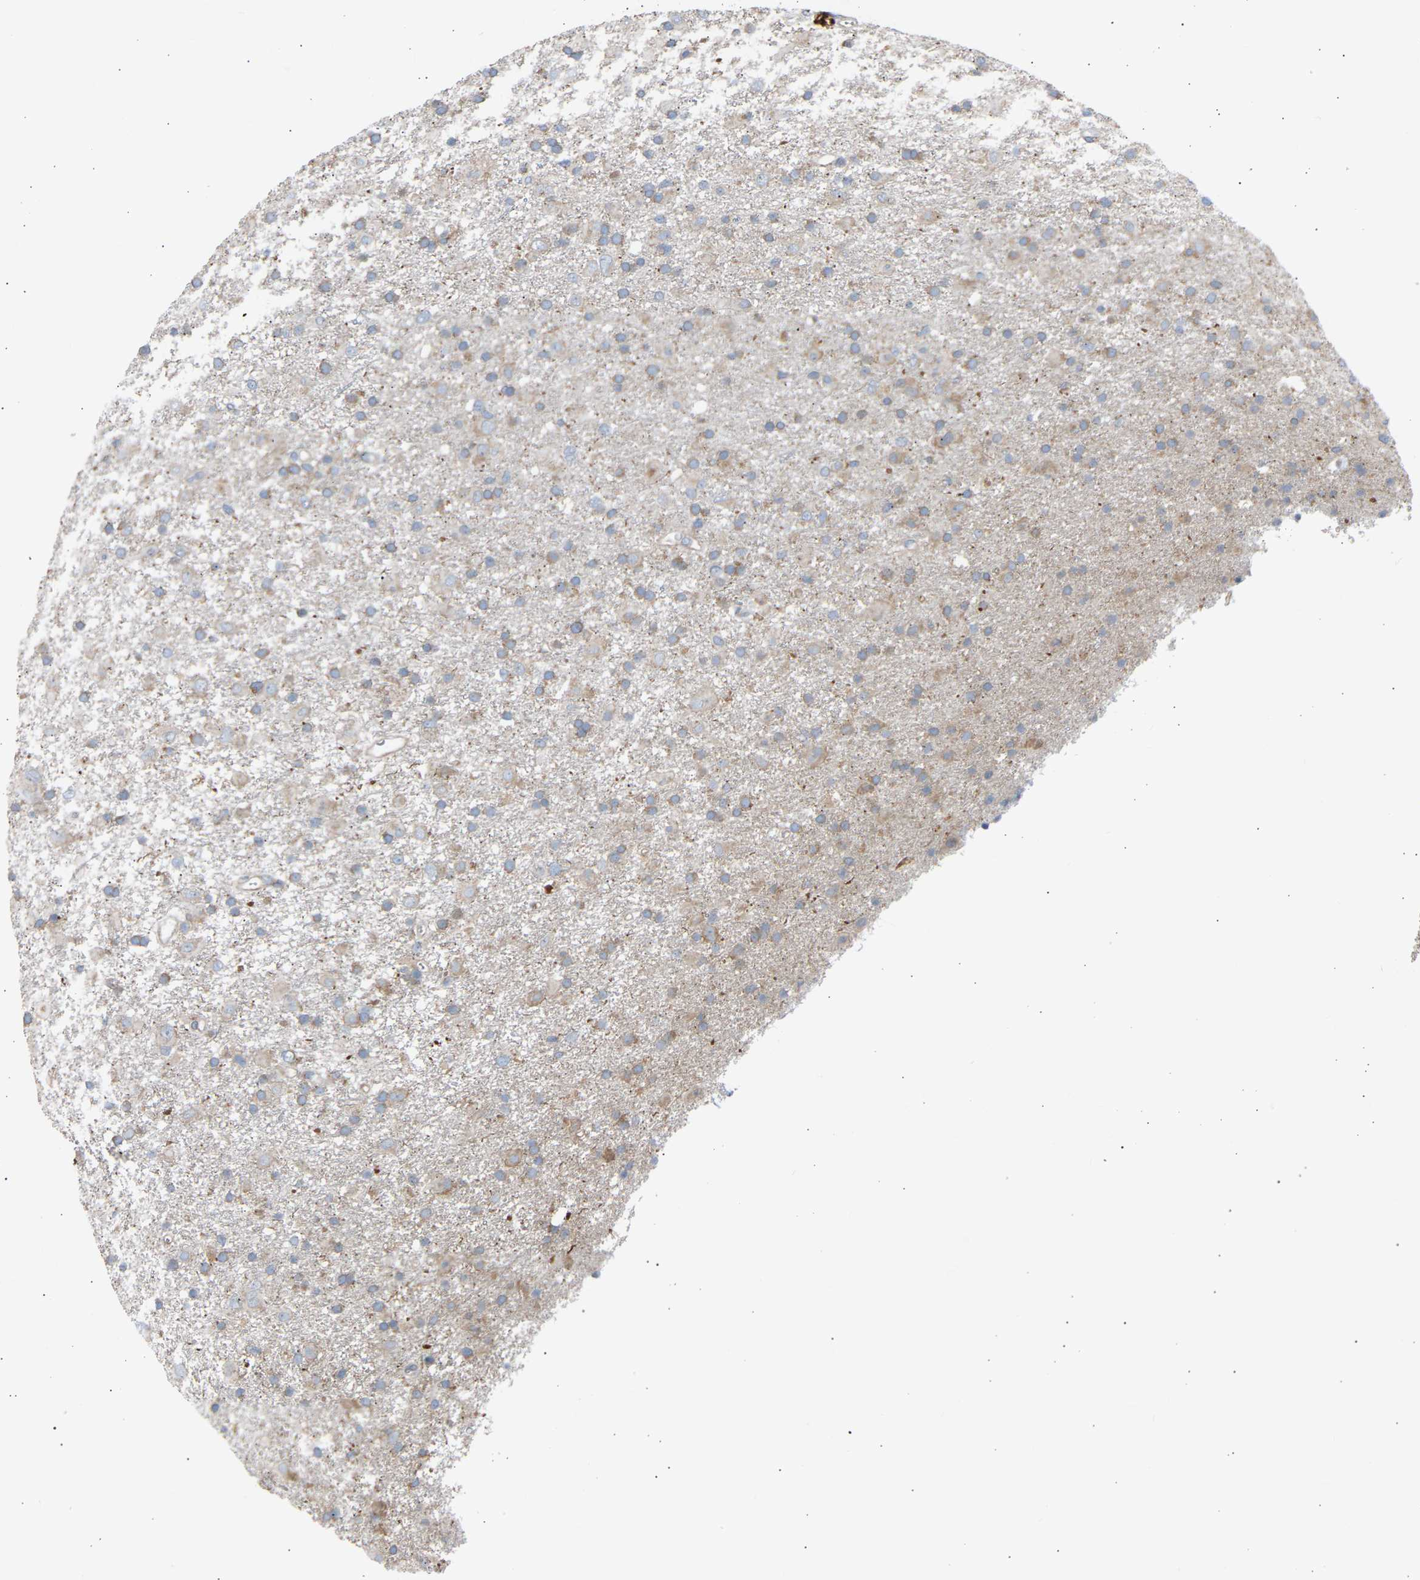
{"staining": {"intensity": "weak", "quantity": "25%-75%", "location": "cytoplasmic/membranous"}, "tissue": "glioma", "cell_type": "Tumor cells", "image_type": "cancer", "snomed": [{"axis": "morphology", "description": "Glioma, malignant, Low grade"}, {"axis": "topography", "description": "Brain"}], "caption": "Immunohistochemistry (IHC) staining of glioma, which shows low levels of weak cytoplasmic/membranous staining in approximately 25%-75% of tumor cells indicating weak cytoplasmic/membranous protein positivity. The staining was performed using DAB (3,3'-diaminobenzidine) (brown) for protein detection and nuclei were counterstained in hematoxylin (blue).", "gene": "GCN1", "patient": {"sex": "male", "age": 65}}